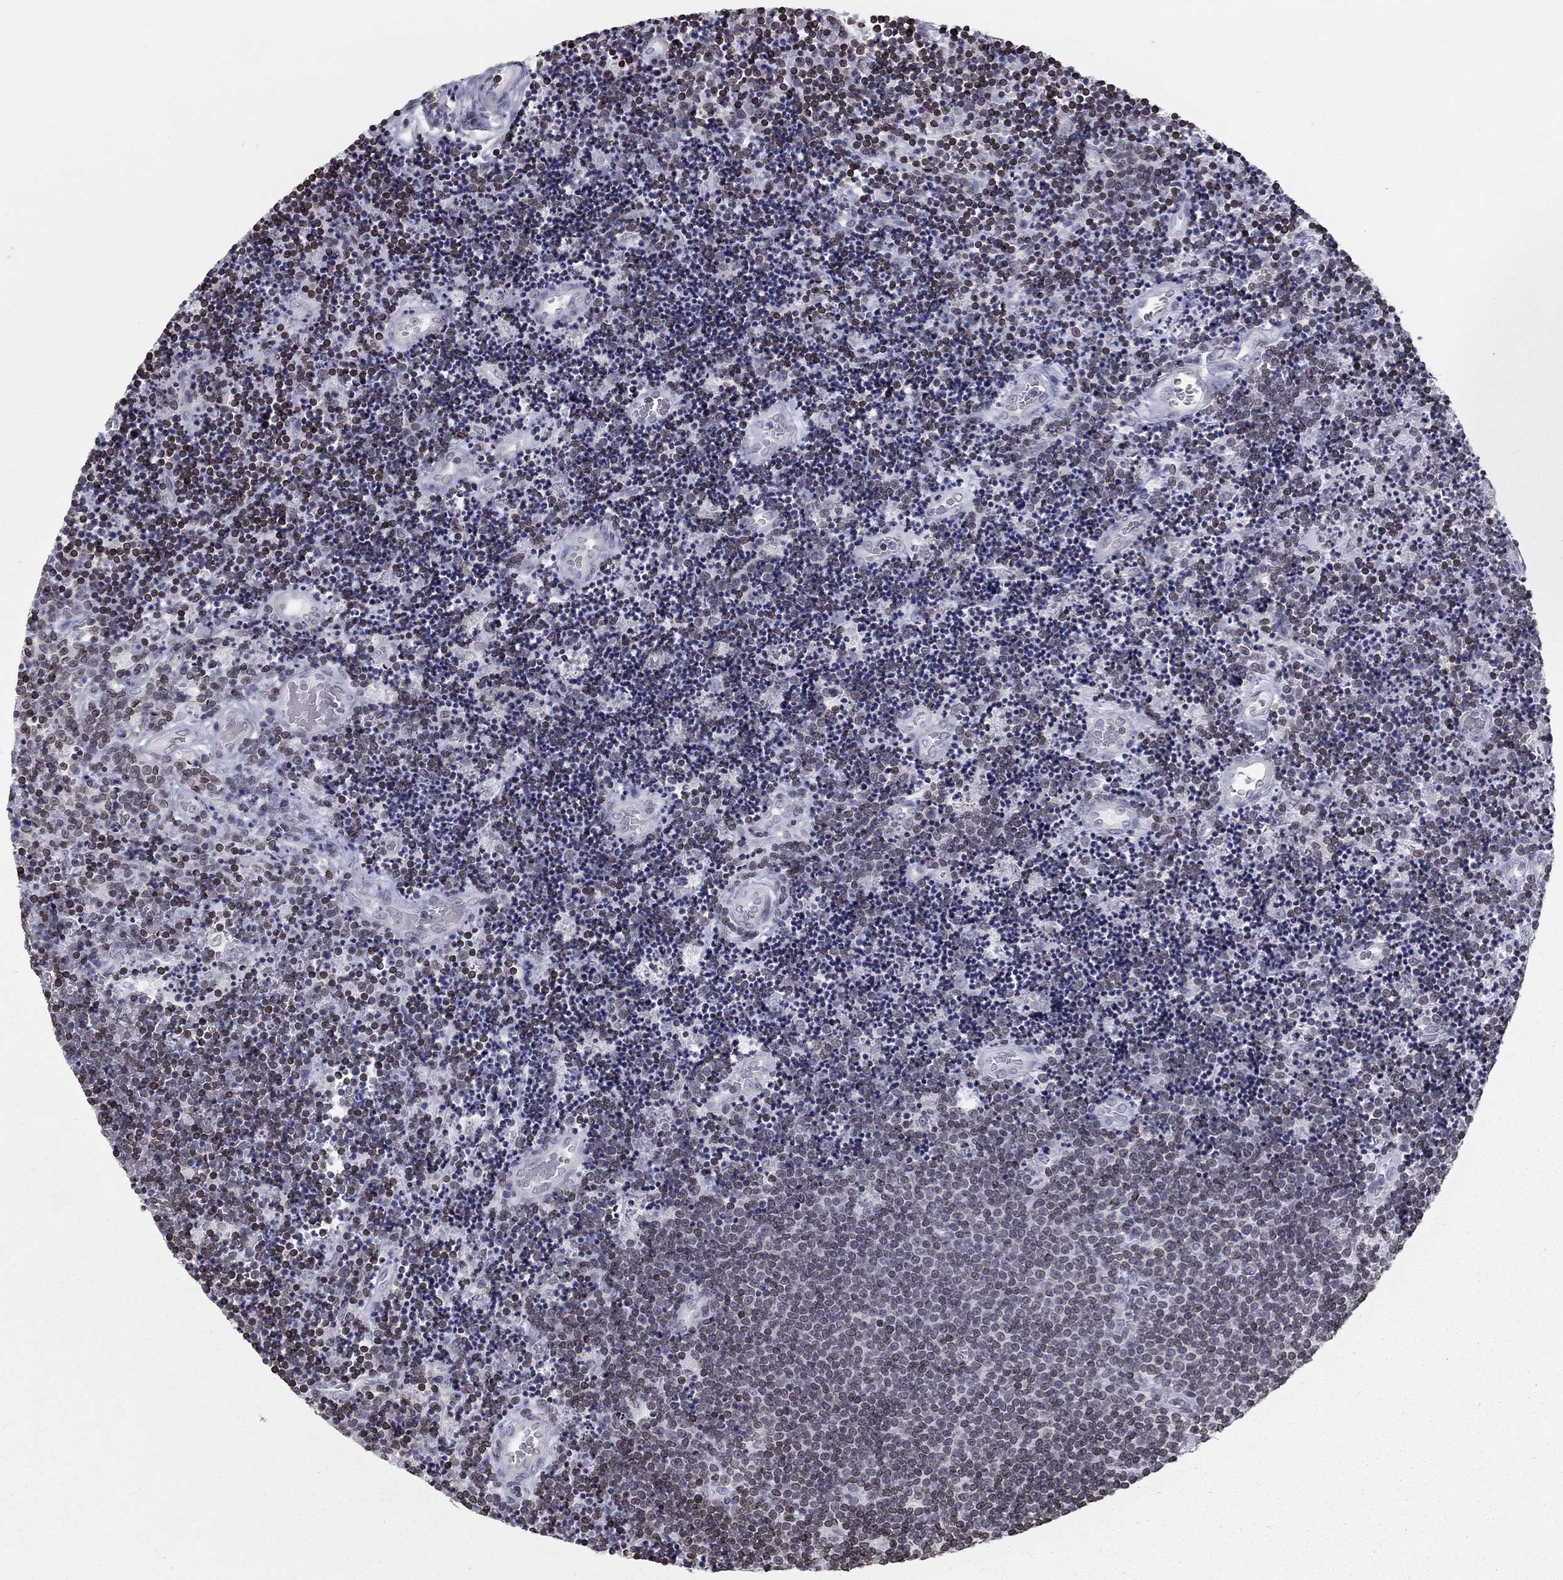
{"staining": {"intensity": "weak", "quantity": ">75%", "location": "cytoplasmic/membranous,nuclear"}, "tissue": "lymphoma", "cell_type": "Tumor cells", "image_type": "cancer", "snomed": [{"axis": "morphology", "description": "Malignant lymphoma, non-Hodgkin's type, Low grade"}, {"axis": "topography", "description": "Brain"}], "caption": "Brown immunohistochemical staining in human malignant lymphoma, non-Hodgkin's type (low-grade) shows weak cytoplasmic/membranous and nuclear staining in approximately >75% of tumor cells.", "gene": "ESPL1", "patient": {"sex": "female", "age": 66}}